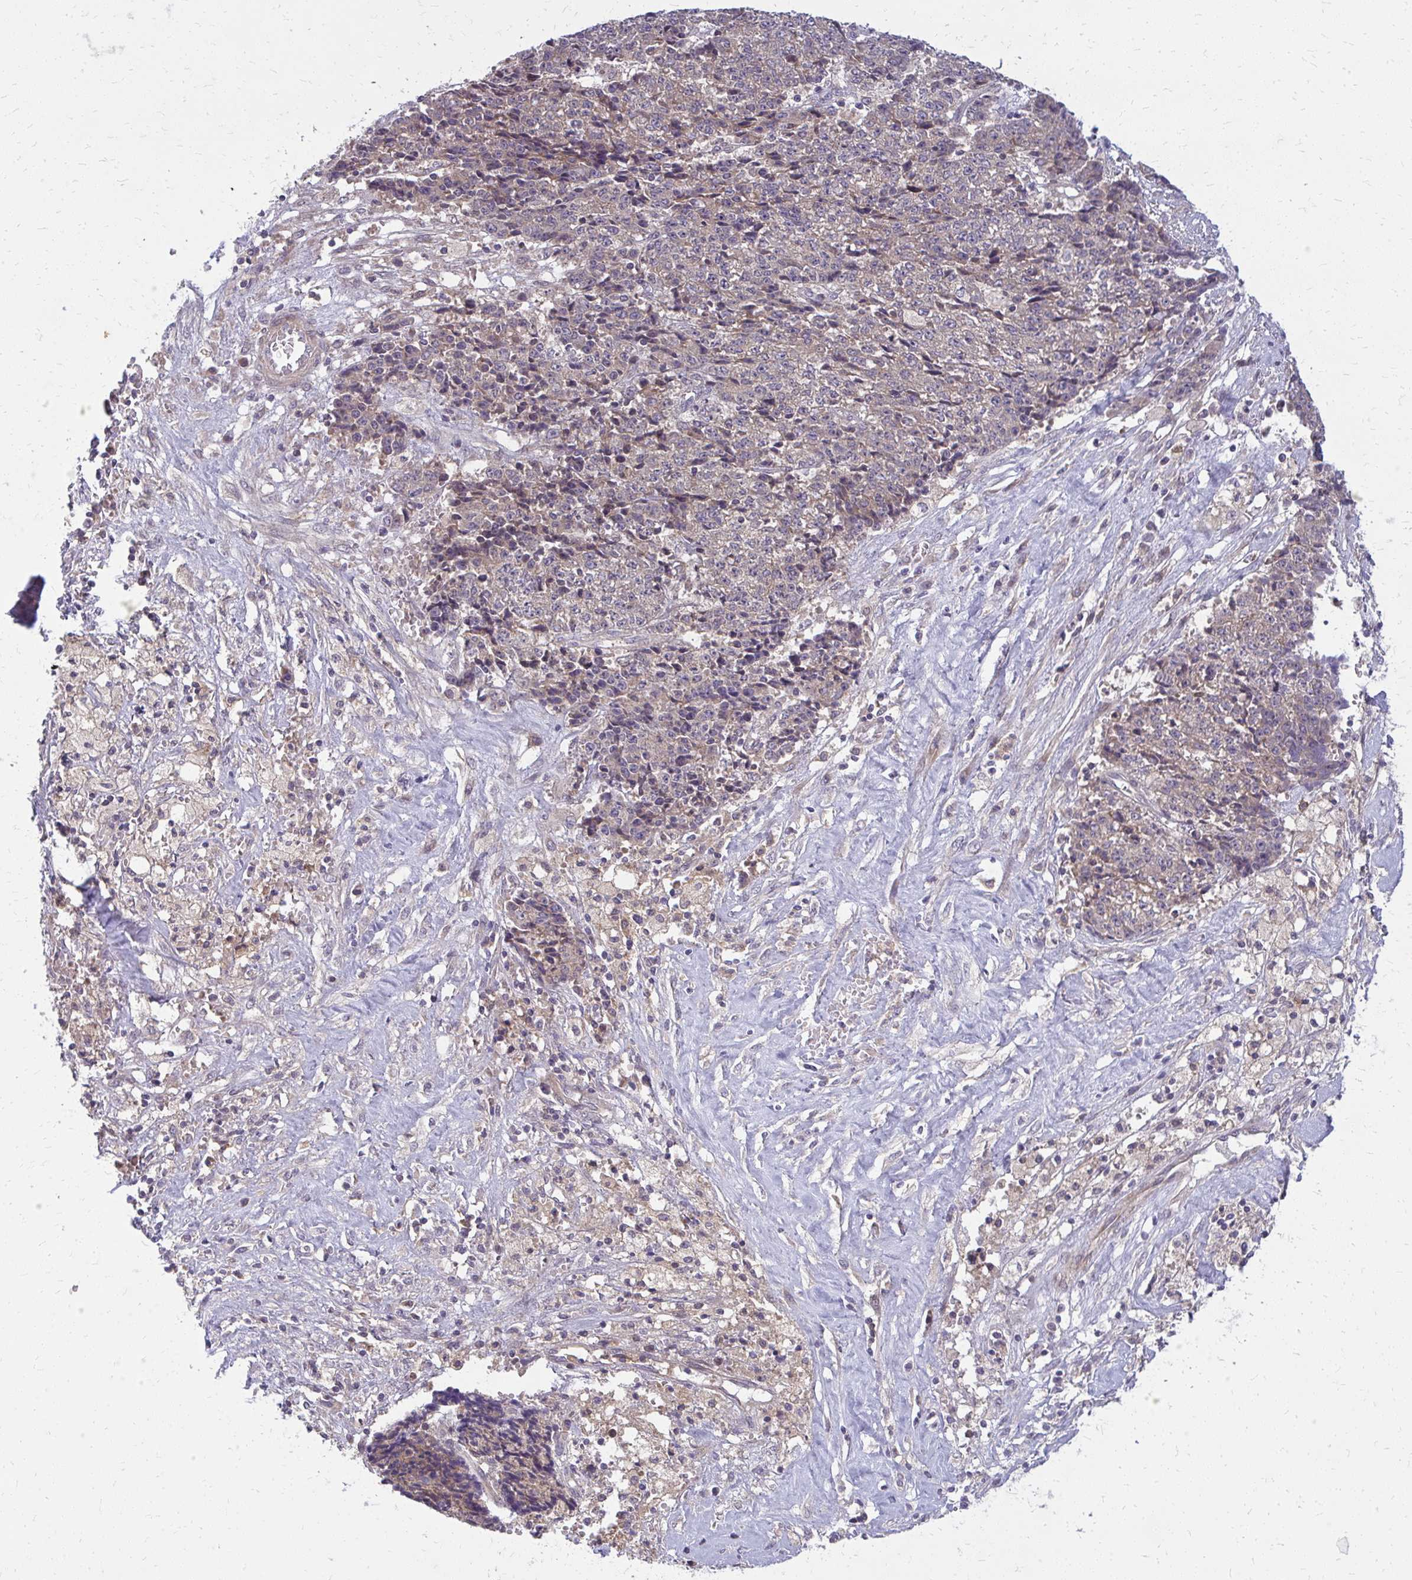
{"staining": {"intensity": "weak", "quantity": "25%-75%", "location": "cytoplasmic/membranous"}, "tissue": "ovarian cancer", "cell_type": "Tumor cells", "image_type": "cancer", "snomed": [{"axis": "morphology", "description": "Carcinoma, endometroid"}, {"axis": "topography", "description": "Ovary"}], "caption": "Immunohistochemistry (IHC) histopathology image of human endometroid carcinoma (ovarian) stained for a protein (brown), which reveals low levels of weak cytoplasmic/membranous expression in about 25%-75% of tumor cells.", "gene": "OXNAD1", "patient": {"sex": "female", "age": 42}}